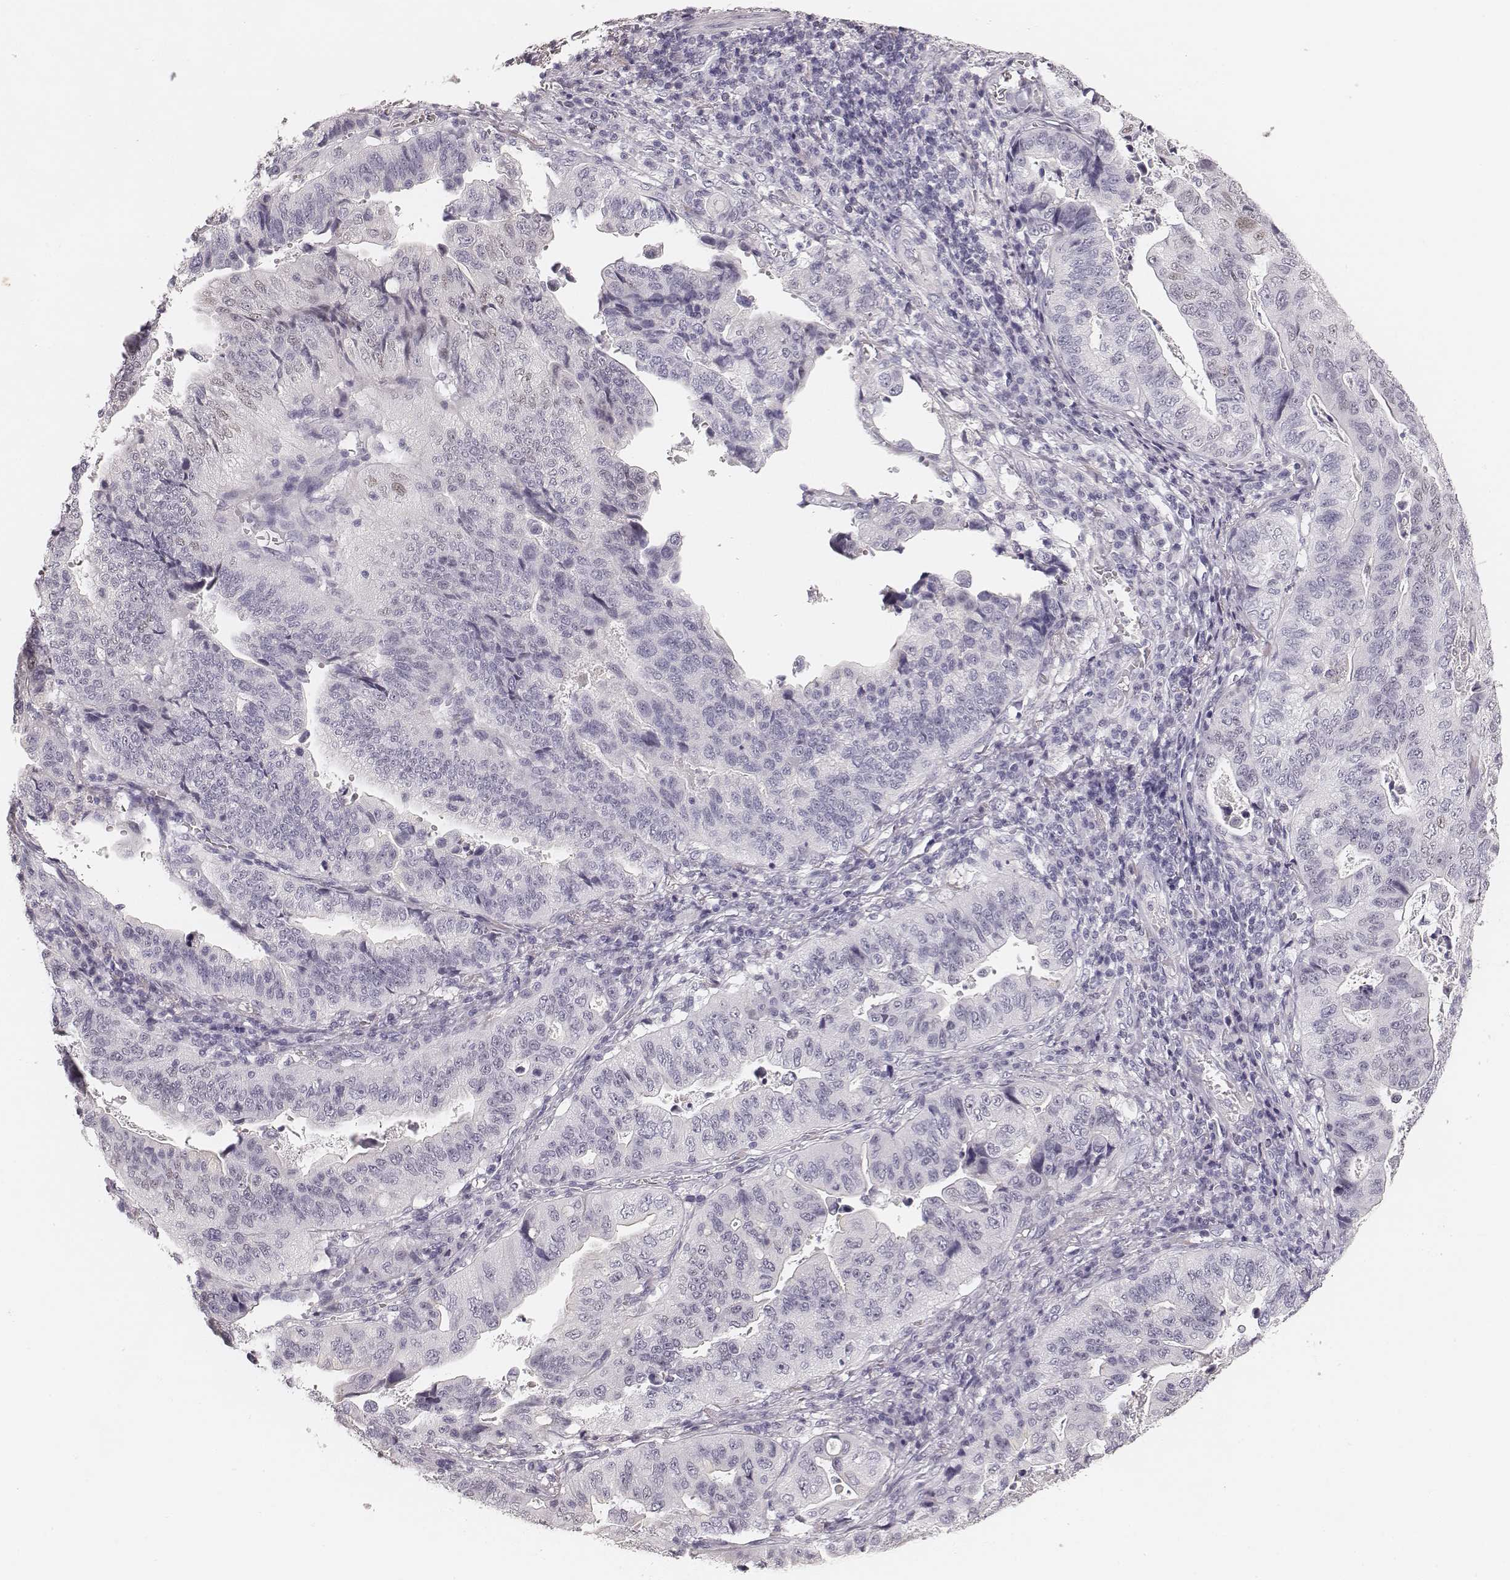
{"staining": {"intensity": "negative", "quantity": "none", "location": "none"}, "tissue": "stomach cancer", "cell_type": "Tumor cells", "image_type": "cancer", "snomed": [{"axis": "morphology", "description": "Adenocarcinoma, NOS"}, {"axis": "topography", "description": "Stomach, upper"}], "caption": "DAB (3,3'-diaminobenzidine) immunohistochemical staining of human adenocarcinoma (stomach) exhibits no significant staining in tumor cells.", "gene": "HNF4G", "patient": {"sex": "female", "age": 67}}